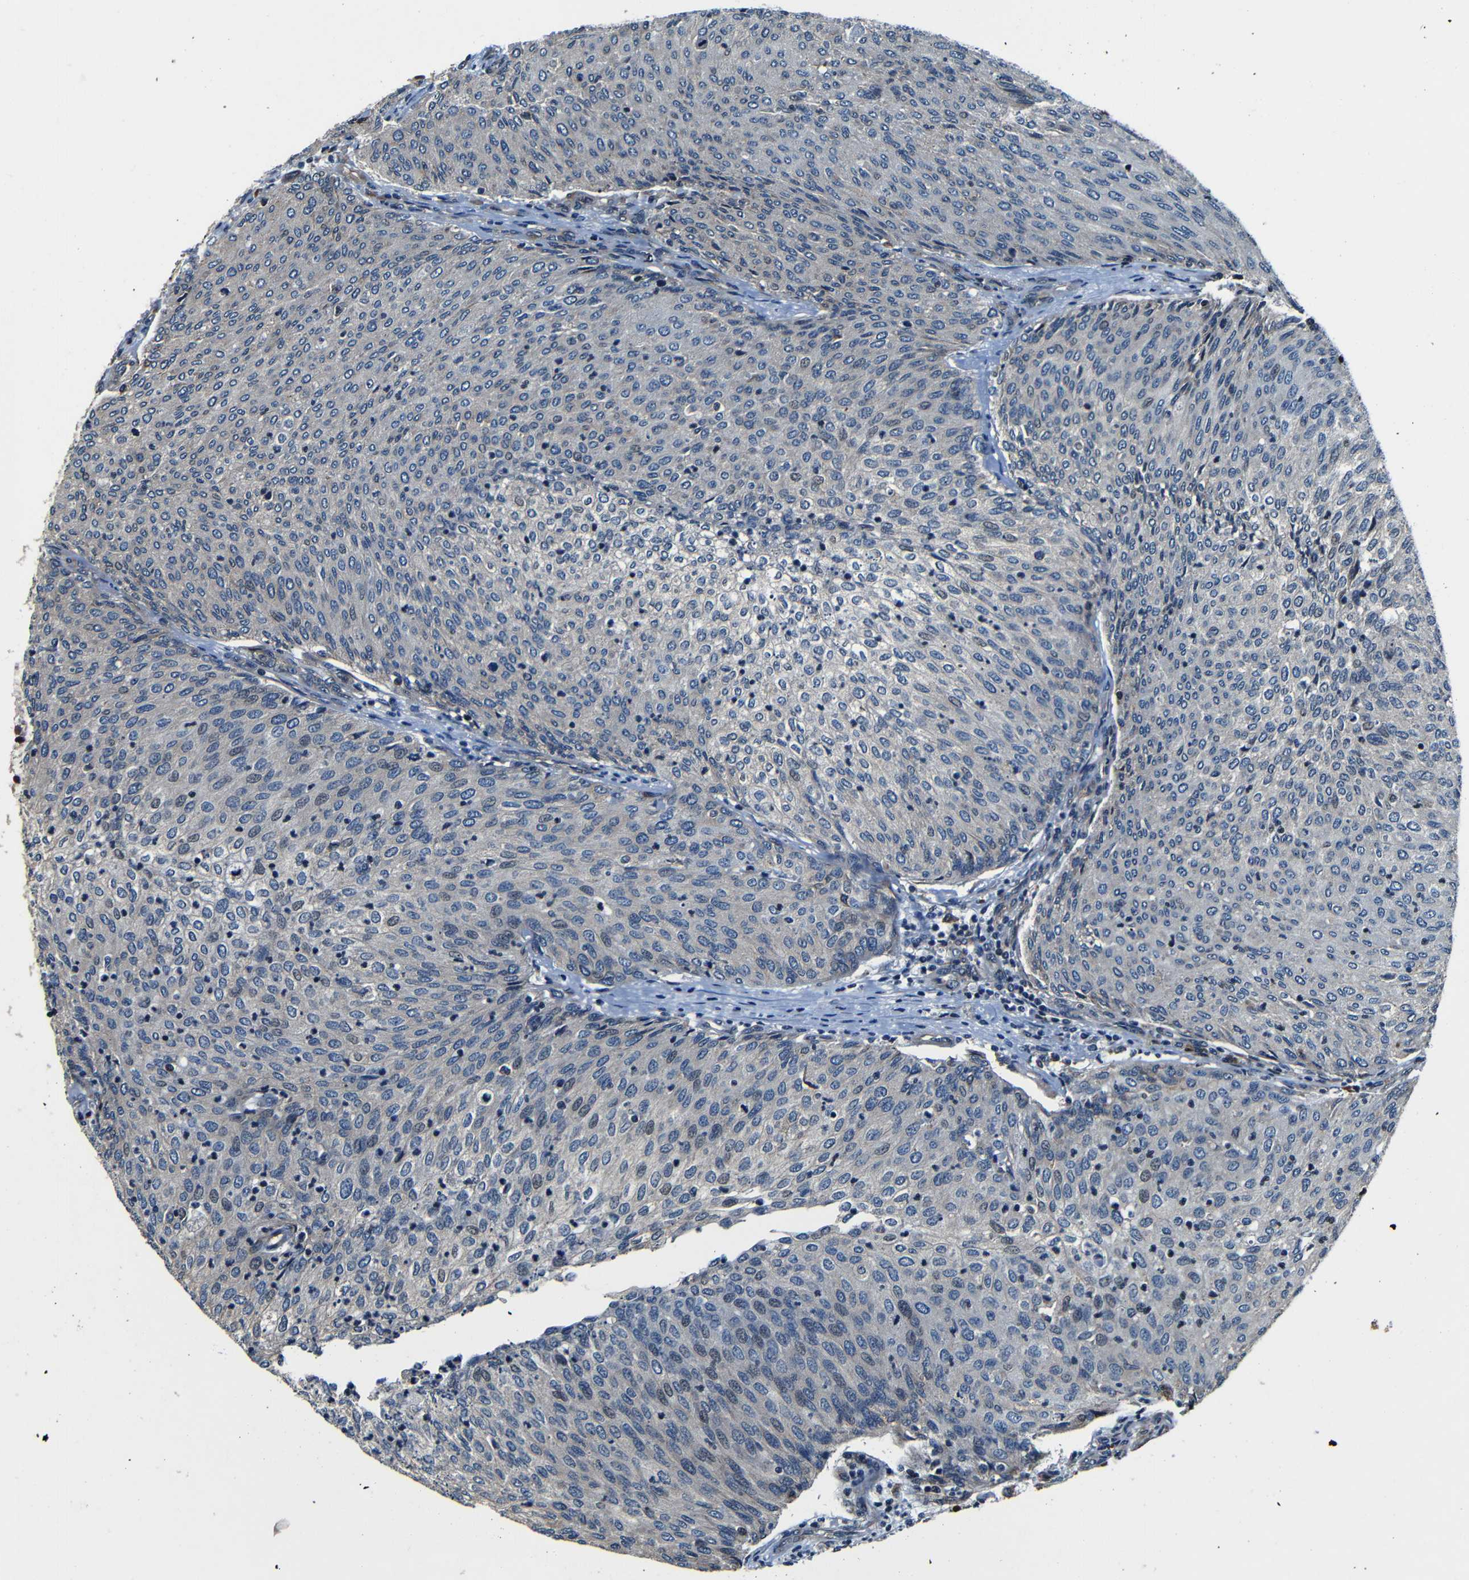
{"staining": {"intensity": "weak", "quantity": "<25%", "location": "cytoplasmic/membranous"}, "tissue": "urothelial cancer", "cell_type": "Tumor cells", "image_type": "cancer", "snomed": [{"axis": "morphology", "description": "Urothelial carcinoma, Low grade"}, {"axis": "topography", "description": "Urinary bladder"}], "caption": "Urothelial carcinoma (low-grade) stained for a protein using immunohistochemistry (IHC) exhibits no expression tumor cells.", "gene": "NCBP3", "patient": {"sex": "female", "age": 79}}